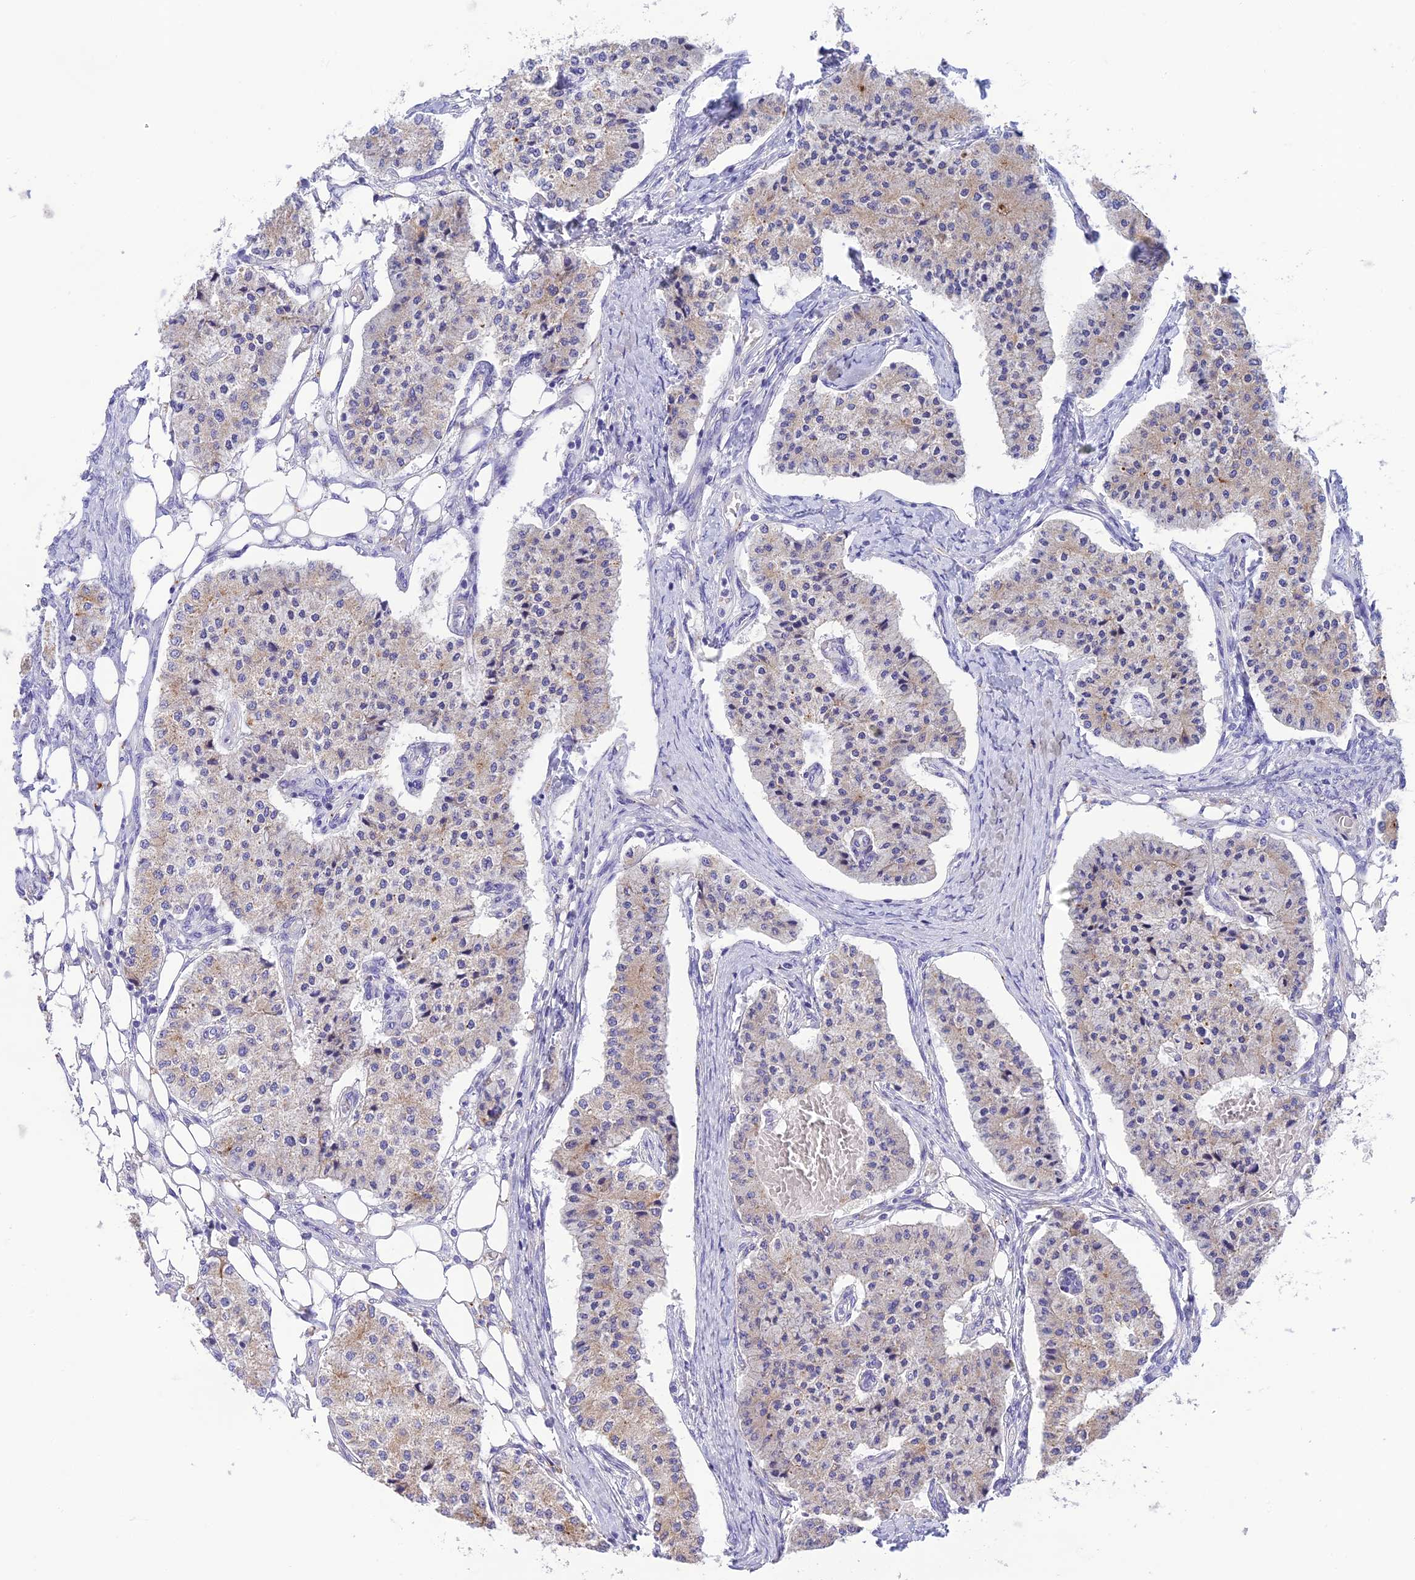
{"staining": {"intensity": "weak", "quantity": "25%-75%", "location": "cytoplasmic/membranous"}, "tissue": "carcinoid", "cell_type": "Tumor cells", "image_type": "cancer", "snomed": [{"axis": "morphology", "description": "Carcinoid, malignant, NOS"}, {"axis": "topography", "description": "Colon"}], "caption": "A photomicrograph of human malignant carcinoid stained for a protein demonstrates weak cytoplasmic/membranous brown staining in tumor cells. Immunohistochemistry (ihc) stains the protein of interest in brown and the nuclei are stained blue.", "gene": "HSD17B2", "patient": {"sex": "female", "age": 52}}